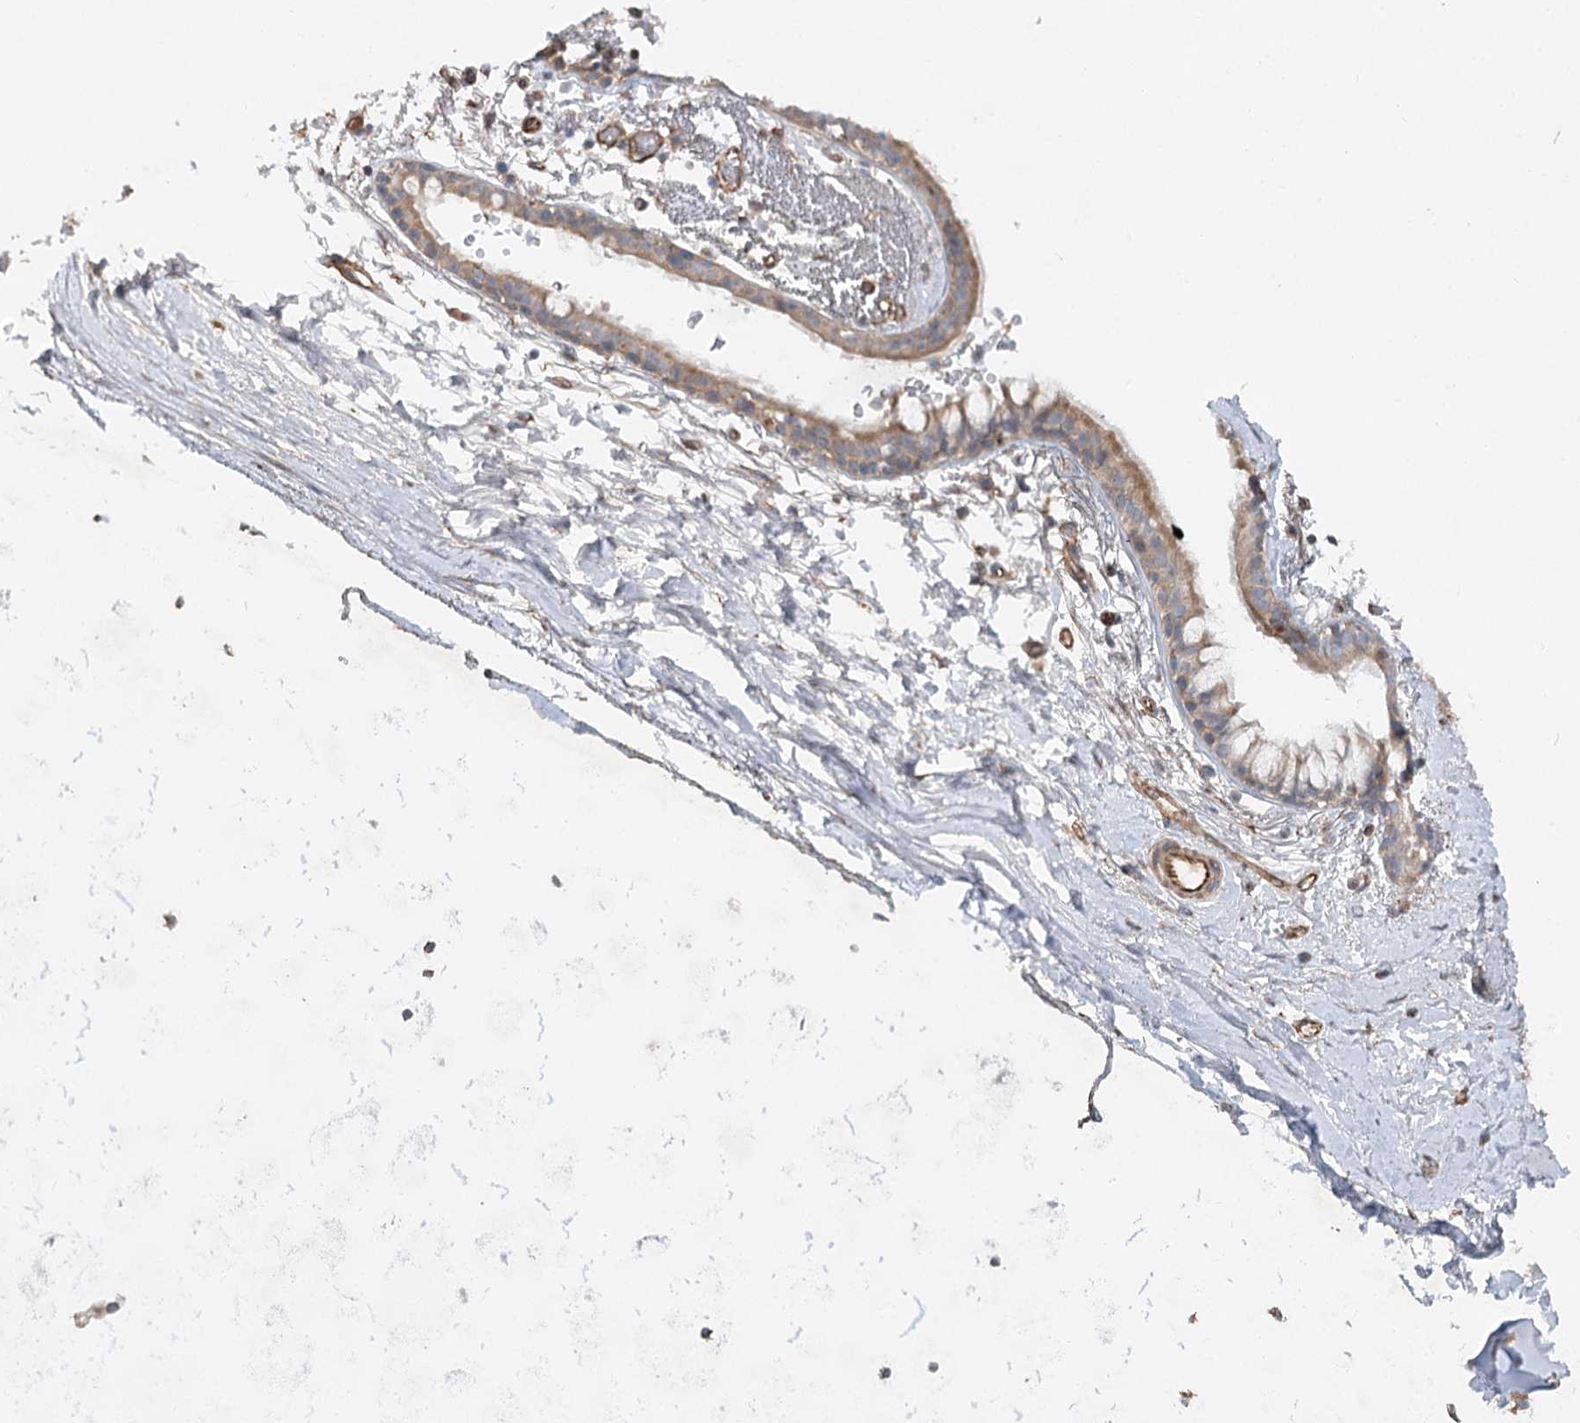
{"staining": {"intensity": "negative", "quantity": "none", "location": "none"}, "tissue": "adipose tissue", "cell_type": "Adipocytes", "image_type": "normal", "snomed": [{"axis": "morphology", "description": "Normal tissue, NOS"}, {"axis": "topography", "description": "Lymph node"}, {"axis": "topography", "description": "Bronchus"}], "caption": "Protein analysis of normal adipose tissue reveals no significant positivity in adipocytes. Nuclei are stained in blue.", "gene": "KIAA0825", "patient": {"sex": "male", "age": 63}}